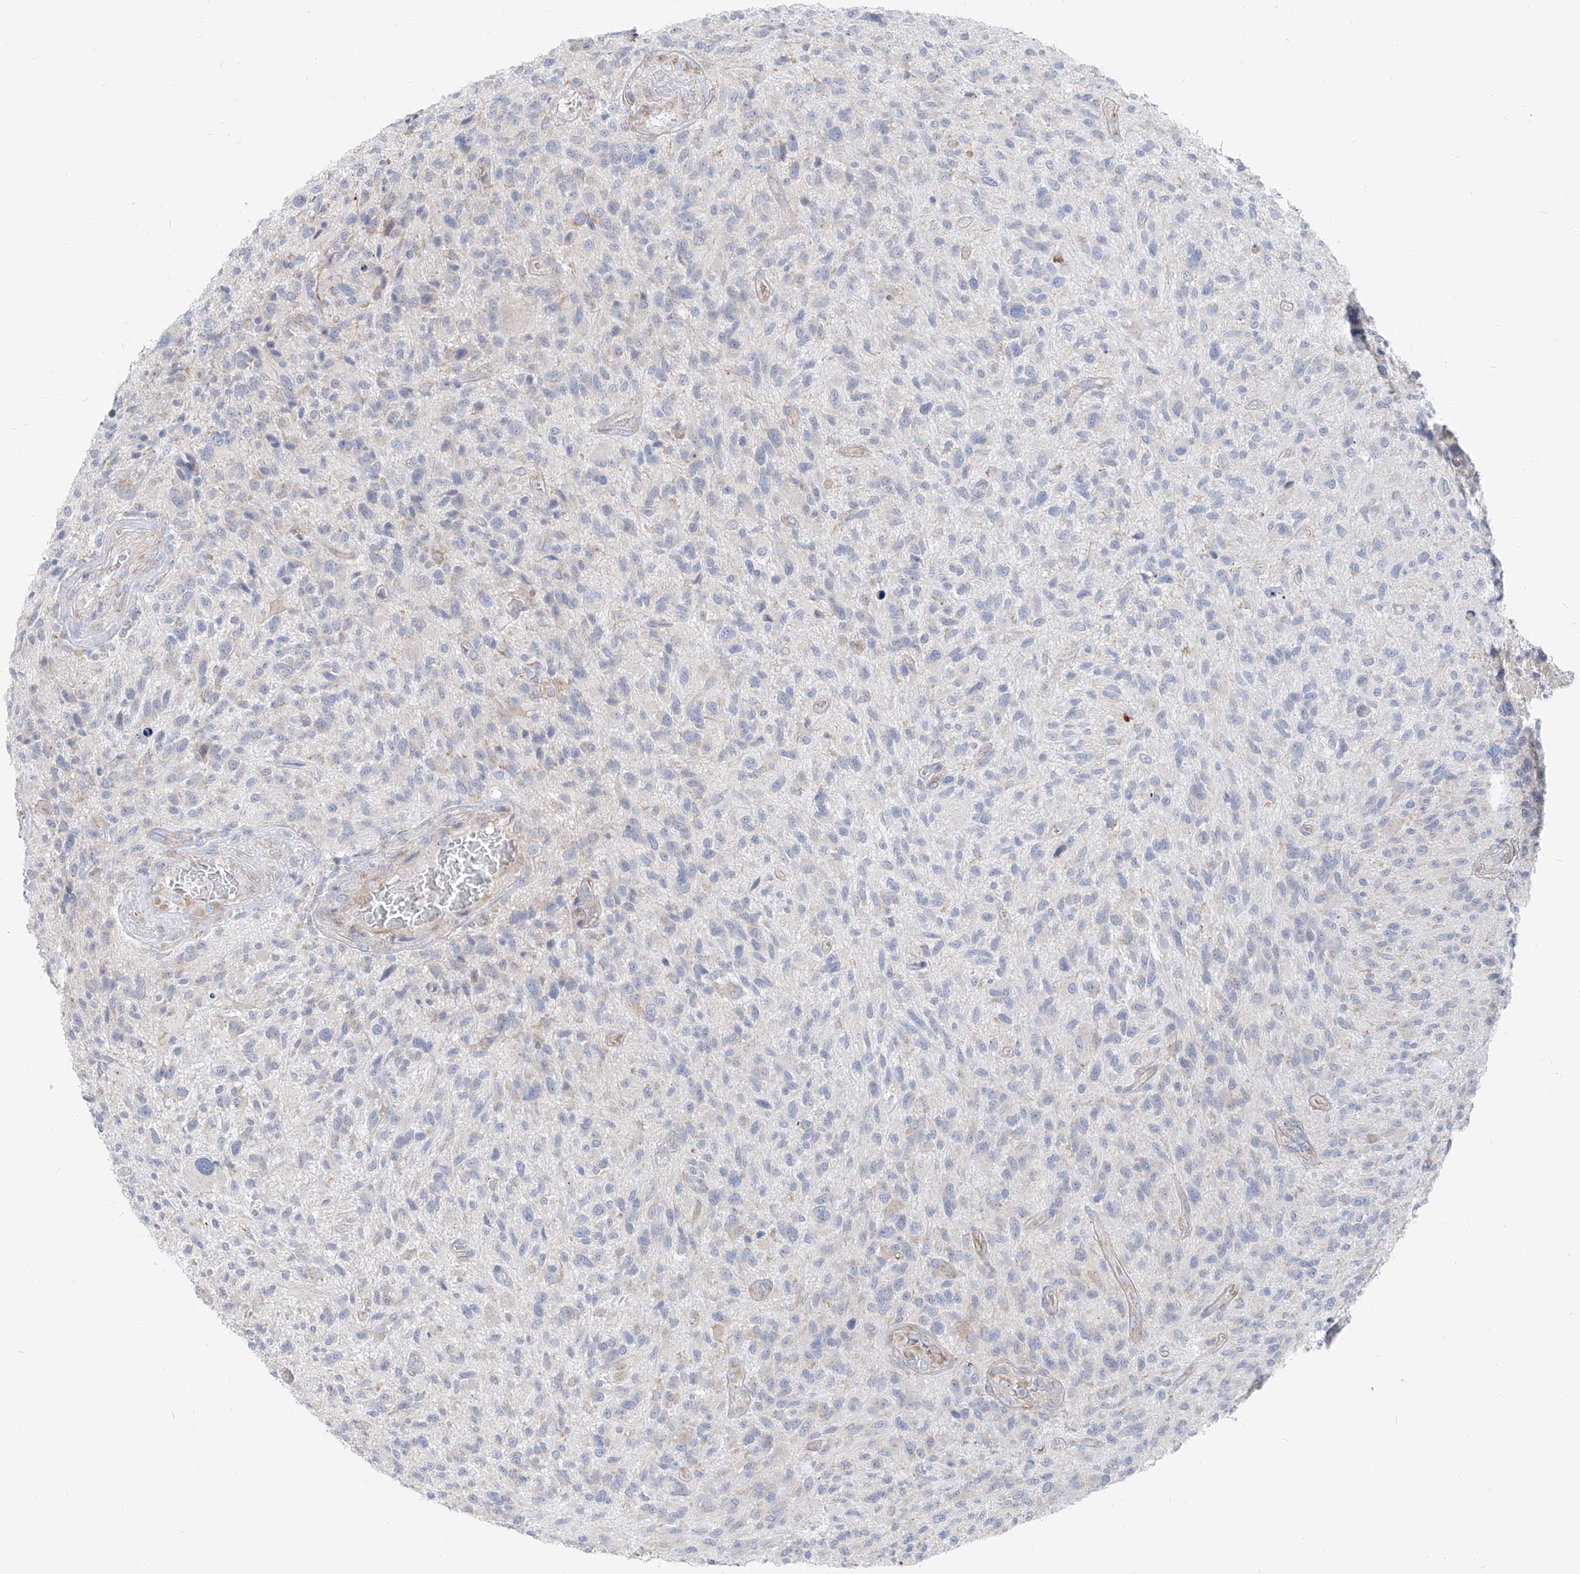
{"staining": {"intensity": "negative", "quantity": "none", "location": "none"}, "tissue": "glioma", "cell_type": "Tumor cells", "image_type": "cancer", "snomed": [{"axis": "morphology", "description": "Glioma, malignant, High grade"}, {"axis": "topography", "description": "Brain"}], "caption": "A high-resolution micrograph shows immunohistochemistry (IHC) staining of glioma, which reveals no significant positivity in tumor cells.", "gene": "UFL1", "patient": {"sex": "male", "age": 47}}